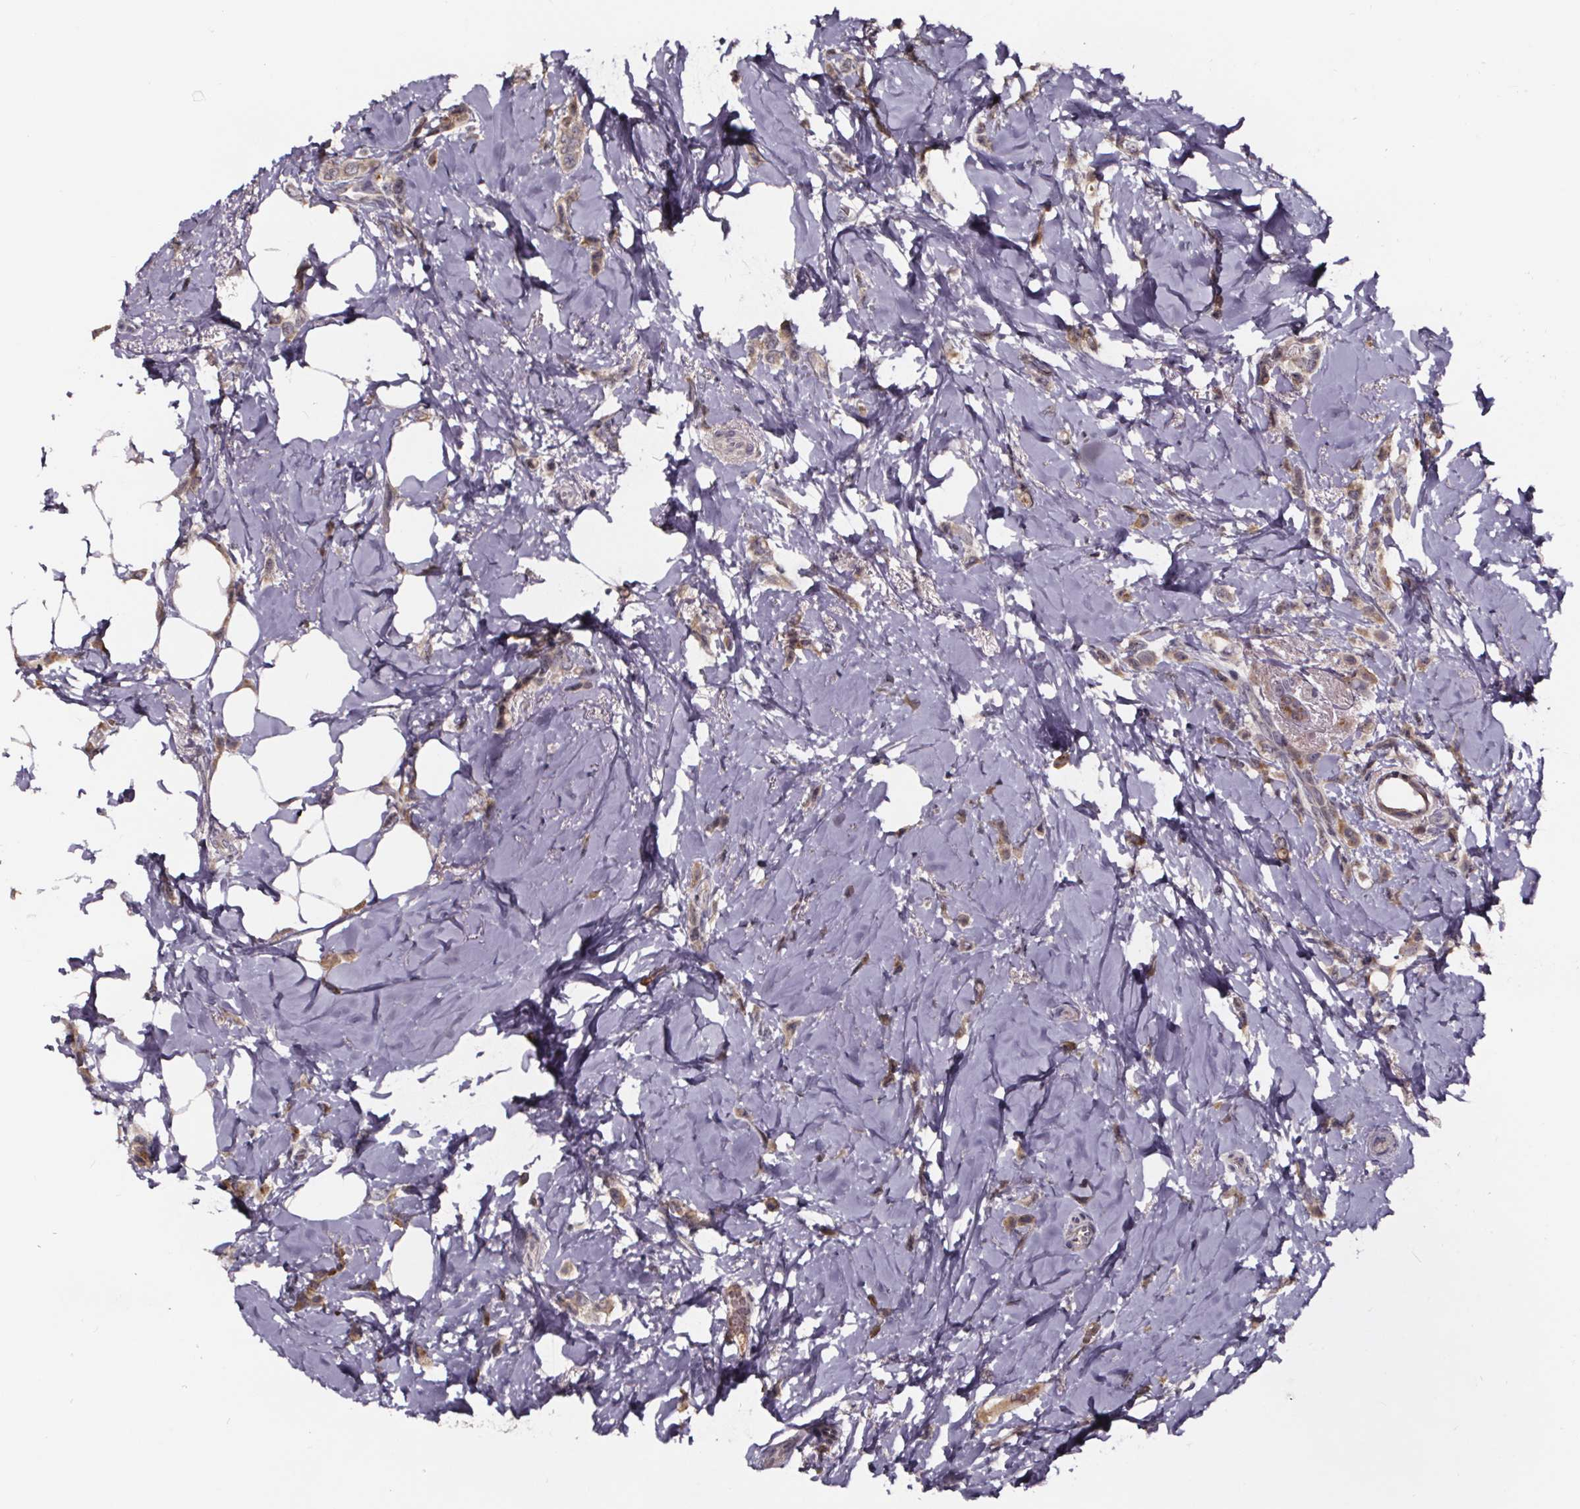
{"staining": {"intensity": "moderate", "quantity": ">75%", "location": "cytoplasmic/membranous"}, "tissue": "breast cancer", "cell_type": "Tumor cells", "image_type": "cancer", "snomed": [{"axis": "morphology", "description": "Lobular carcinoma"}, {"axis": "topography", "description": "Breast"}], "caption": "Breast cancer was stained to show a protein in brown. There is medium levels of moderate cytoplasmic/membranous positivity in approximately >75% of tumor cells. (DAB (3,3'-diaminobenzidine) IHC, brown staining for protein, blue staining for nuclei).", "gene": "SMIM1", "patient": {"sex": "female", "age": 66}}